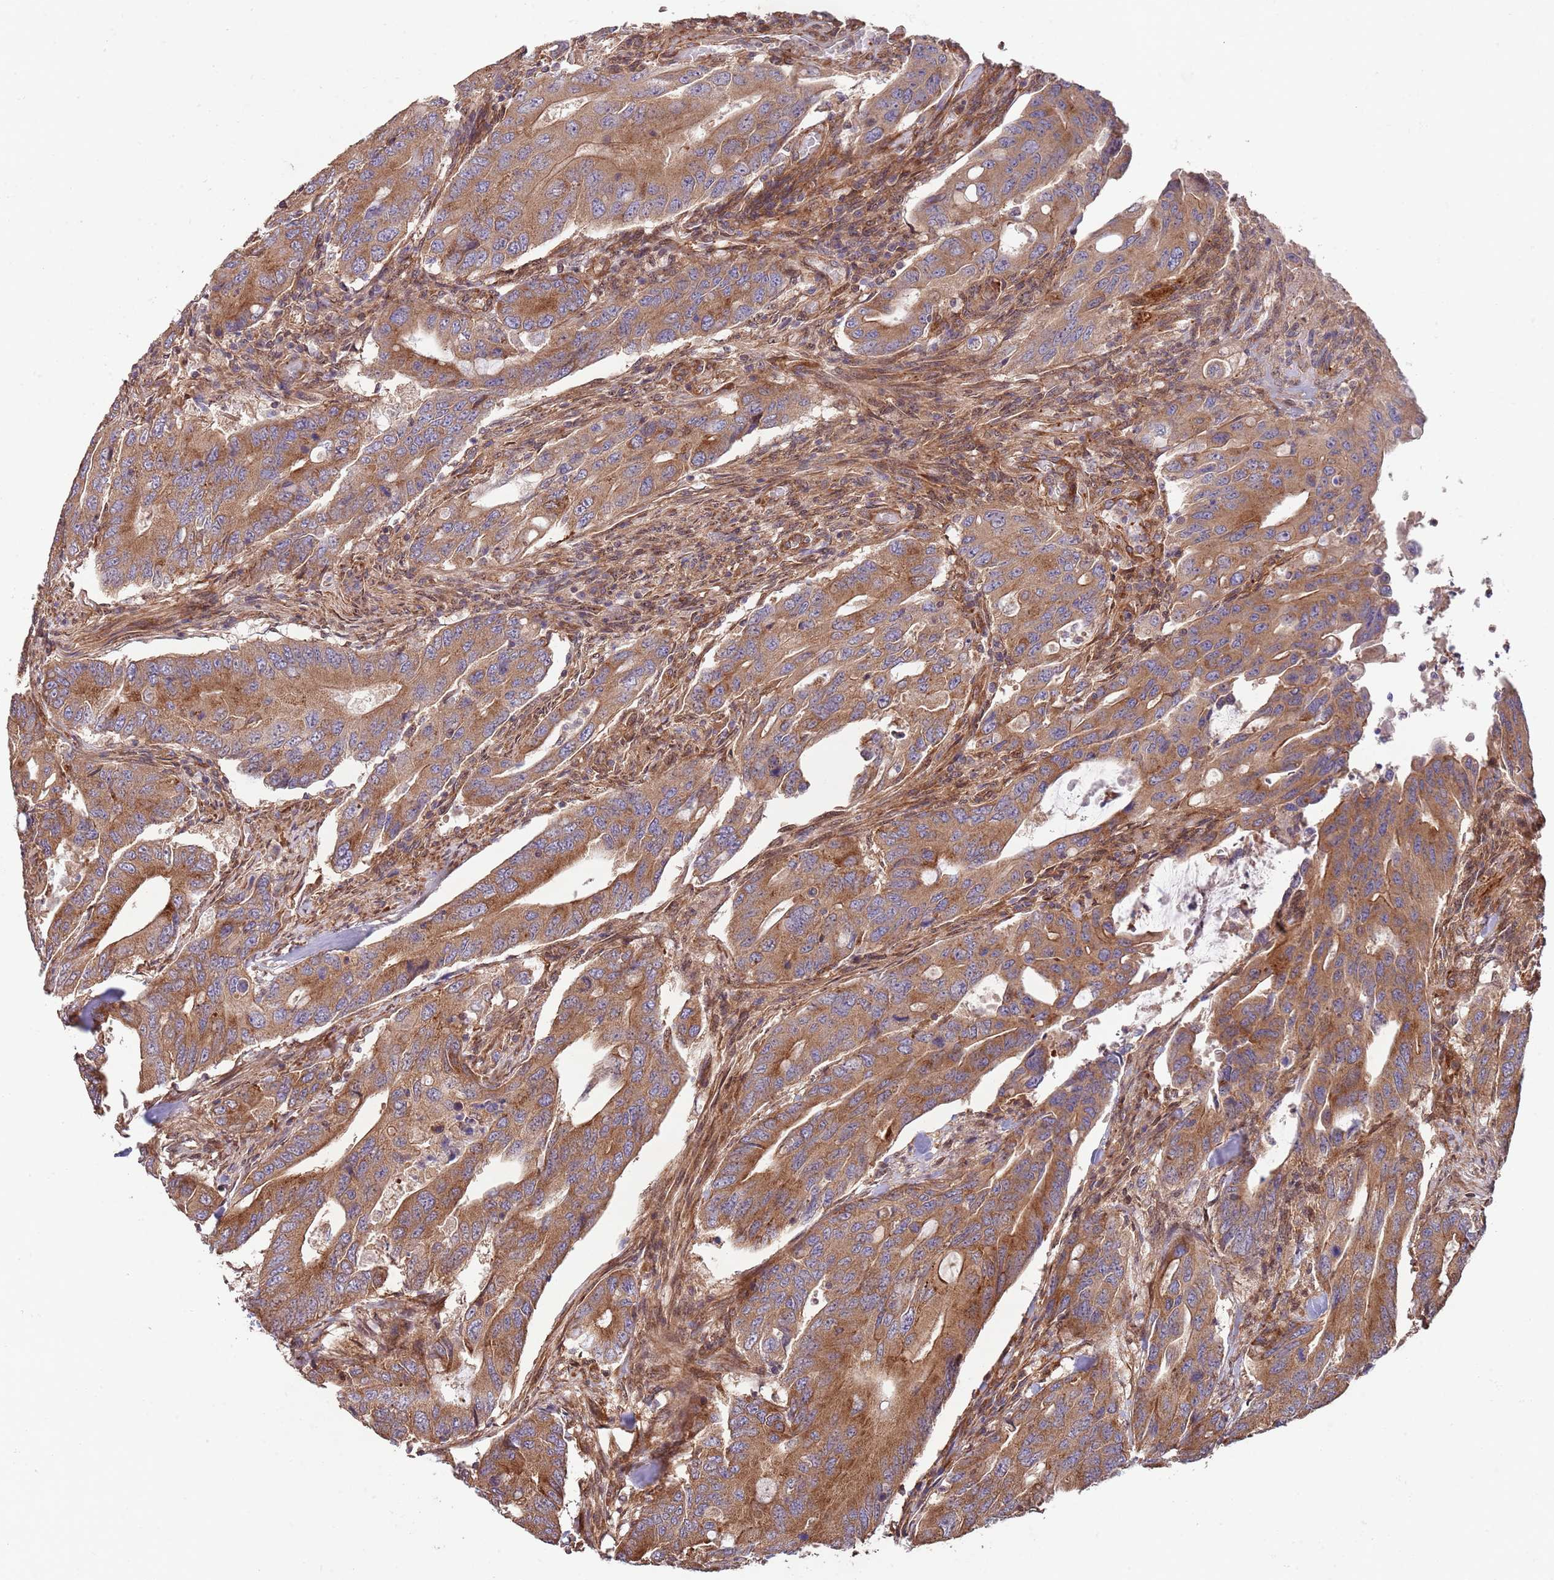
{"staining": {"intensity": "moderate", "quantity": ">75%", "location": "cytoplasmic/membranous"}, "tissue": "colorectal cancer", "cell_type": "Tumor cells", "image_type": "cancer", "snomed": [{"axis": "morphology", "description": "Adenocarcinoma, NOS"}, {"axis": "topography", "description": "Colon"}], "caption": "The image displays a brown stain indicating the presence of a protein in the cytoplasmic/membranous of tumor cells in colorectal cancer (adenocarcinoma).", "gene": "RNF19B", "patient": {"sex": "male", "age": 71}}